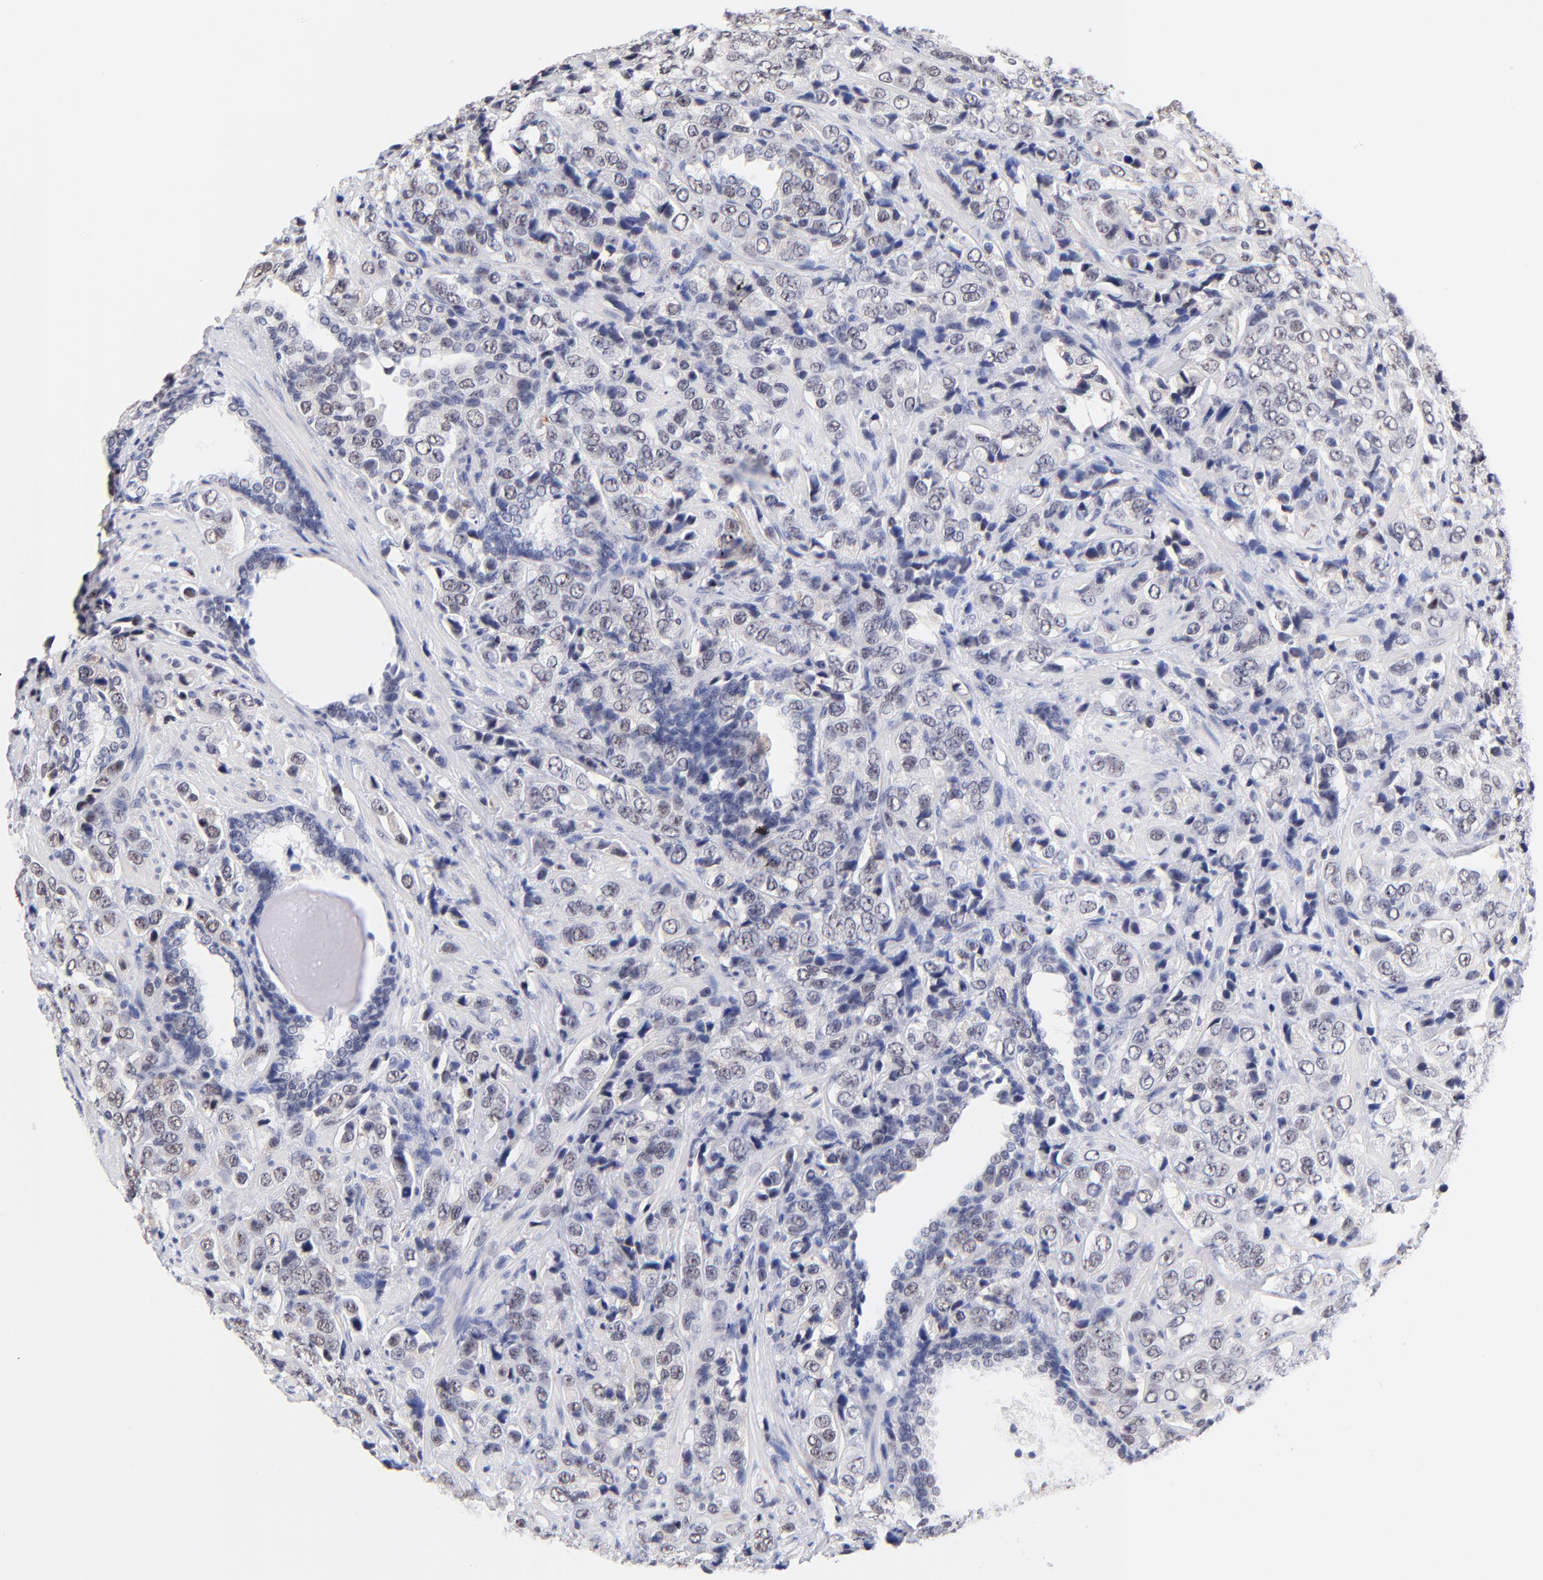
{"staining": {"intensity": "weak", "quantity": "<25%", "location": "nuclear"}, "tissue": "prostate cancer", "cell_type": "Tumor cells", "image_type": "cancer", "snomed": [{"axis": "morphology", "description": "Adenocarcinoma, High grade"}, {"axis": "topography", "description": "Prostate"}], "caption": "Immunohistochemical staining of prostate cancer (adenocarcinoma (high-grade)) demonstrates no significant staining in tumor cells.", "gene": "ZNF74", "patient": {"sex": "male", "age": 70}}